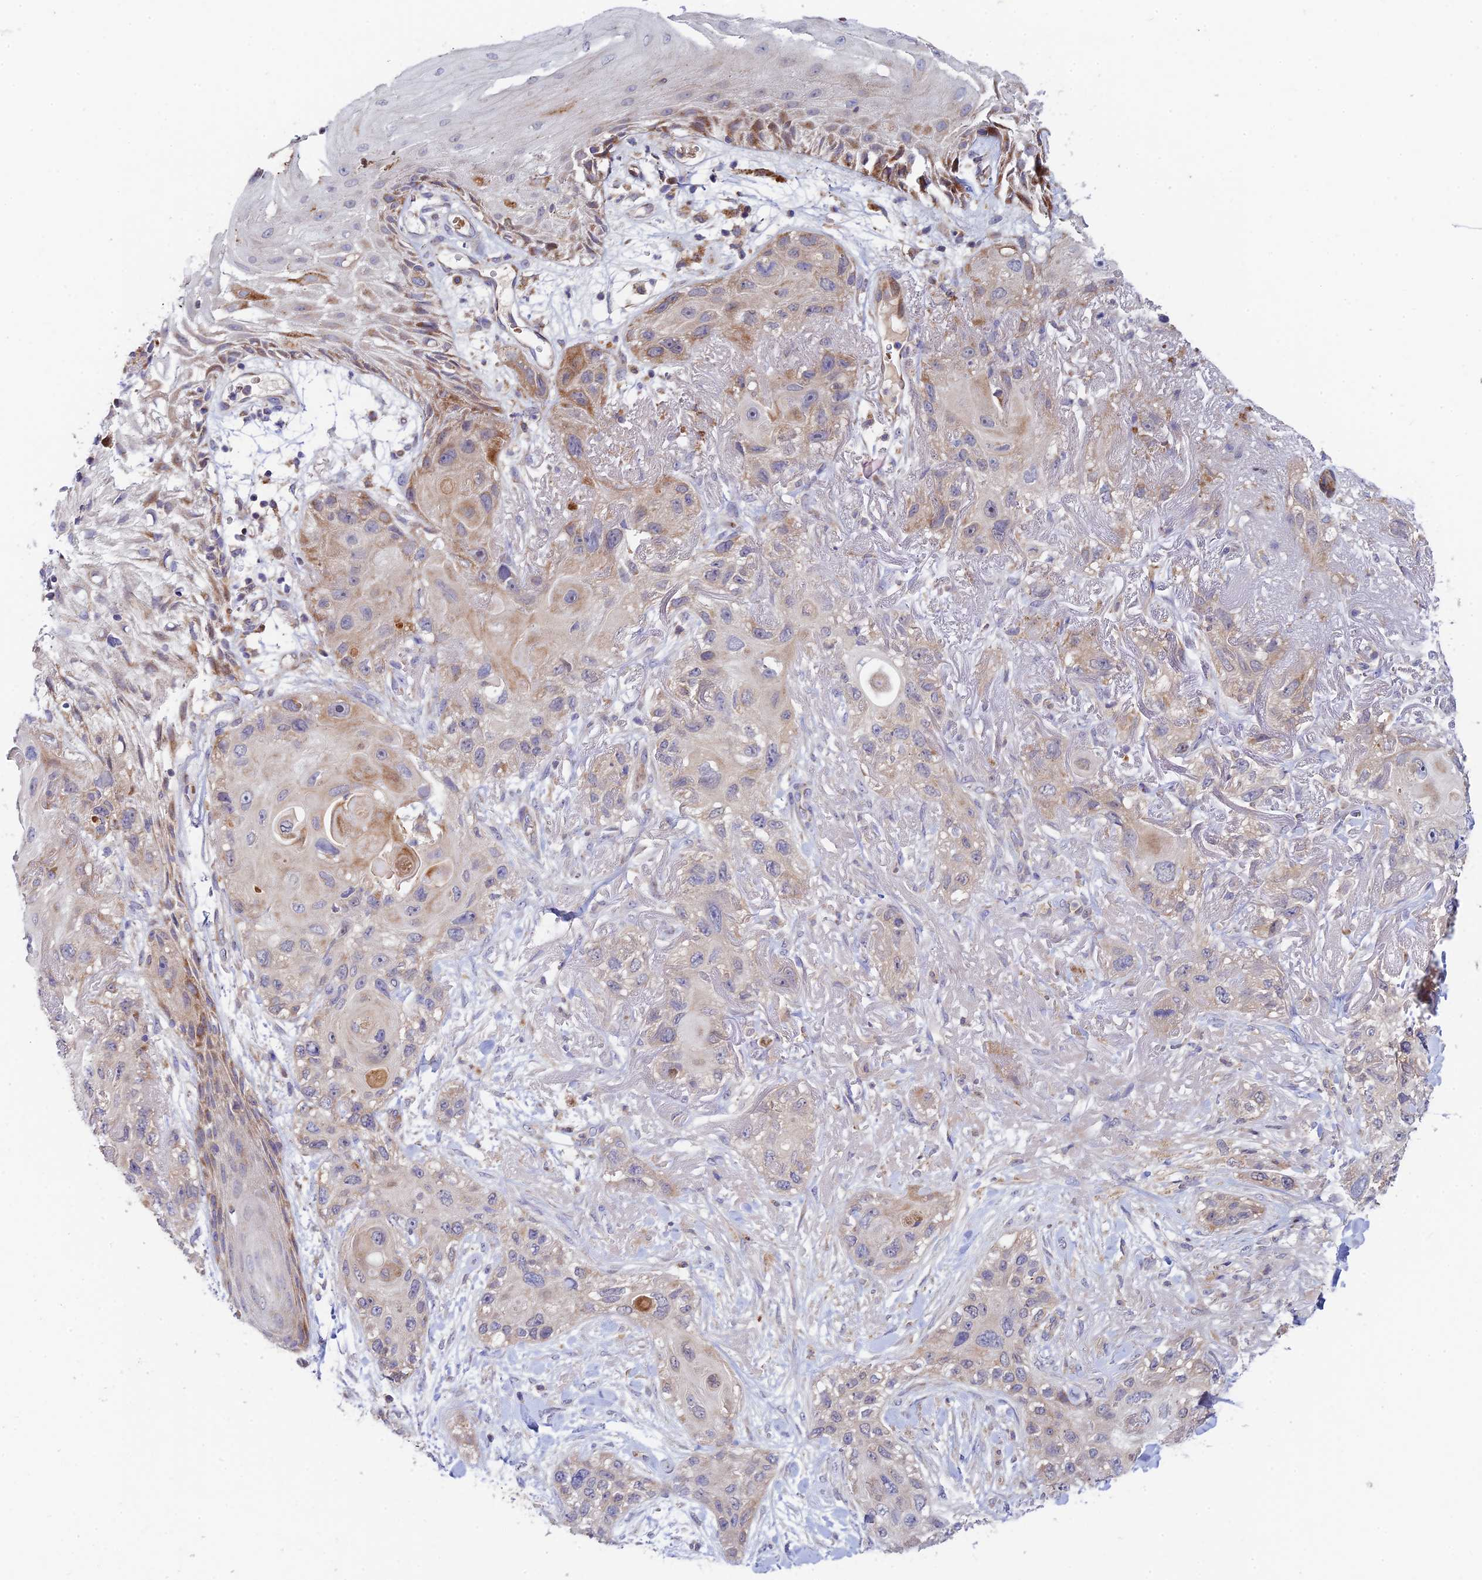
{"staining": {"intensity": "moderate", "quantity": "<25%", "location": "cytoplasmic/membranous"}, "tissue": "skin cancer", "cell_type": "Tumor cells", "image_type": "cancer", "snomed": [{"axis": "morphology", "description": "Normal tissue, NOS"}, {"axis": "morphology", "description": "Squamous cell carcinoma, NOS"}, {"axis": "topography", "description": "Skin"}], "caption": "Immunohistochemistry (DAB (3,3'-diaminobenzidine)) staining of human squamous cell carcinoma (skin) shows moderate cytoplasmic/membranous protein staining in approximately <25% of tumor cells. (IHC, brightfield microscopy, high magnification).", "gene": "FUOM", "patient": {"sex": "male", "age": 72}}